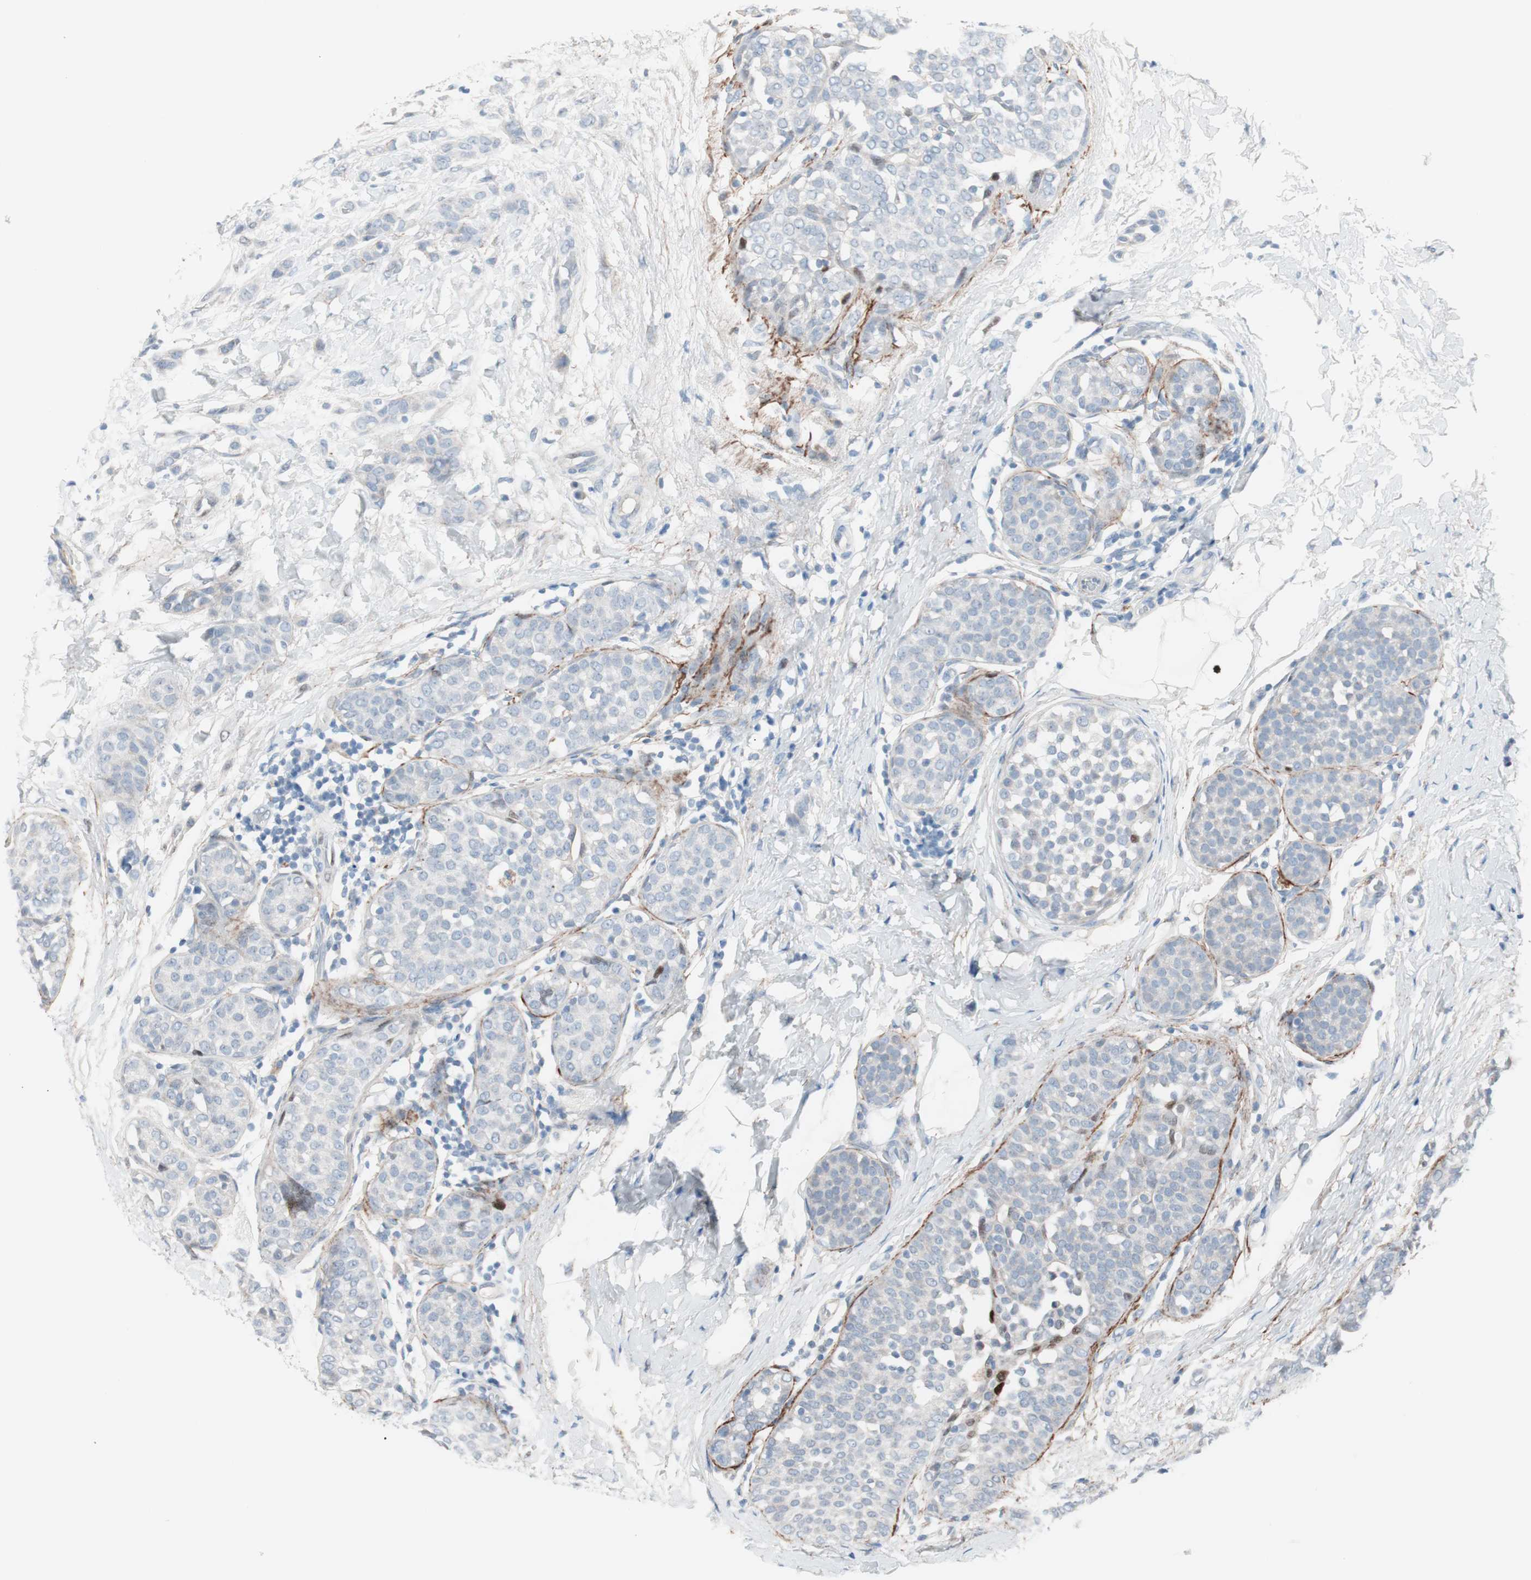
{"staining": {"intensity": "moderate", "quantity": "<25%", "location": "cytoplasmic/membranous,nuclear"}, "tissue": "breast cancer", "cell_type": "Tumor cells", "image_type": "cancer", "snomed": [{"axis": "morphology", "description": "Lobular carcinoma, in situ"}, {"axis": "morphology", "description": "Lobular carcinoma"}, {"axis": "topography", "description": "Breast"}], "caption": "Tumor cells exhibit low levels of moderate cytoplasmic/membranous and nuclear staining in about <25% of cells in lobular carcinoma (breast).", "gene": "FOSL1", "patient": {"sex": "female", "age": 41}}